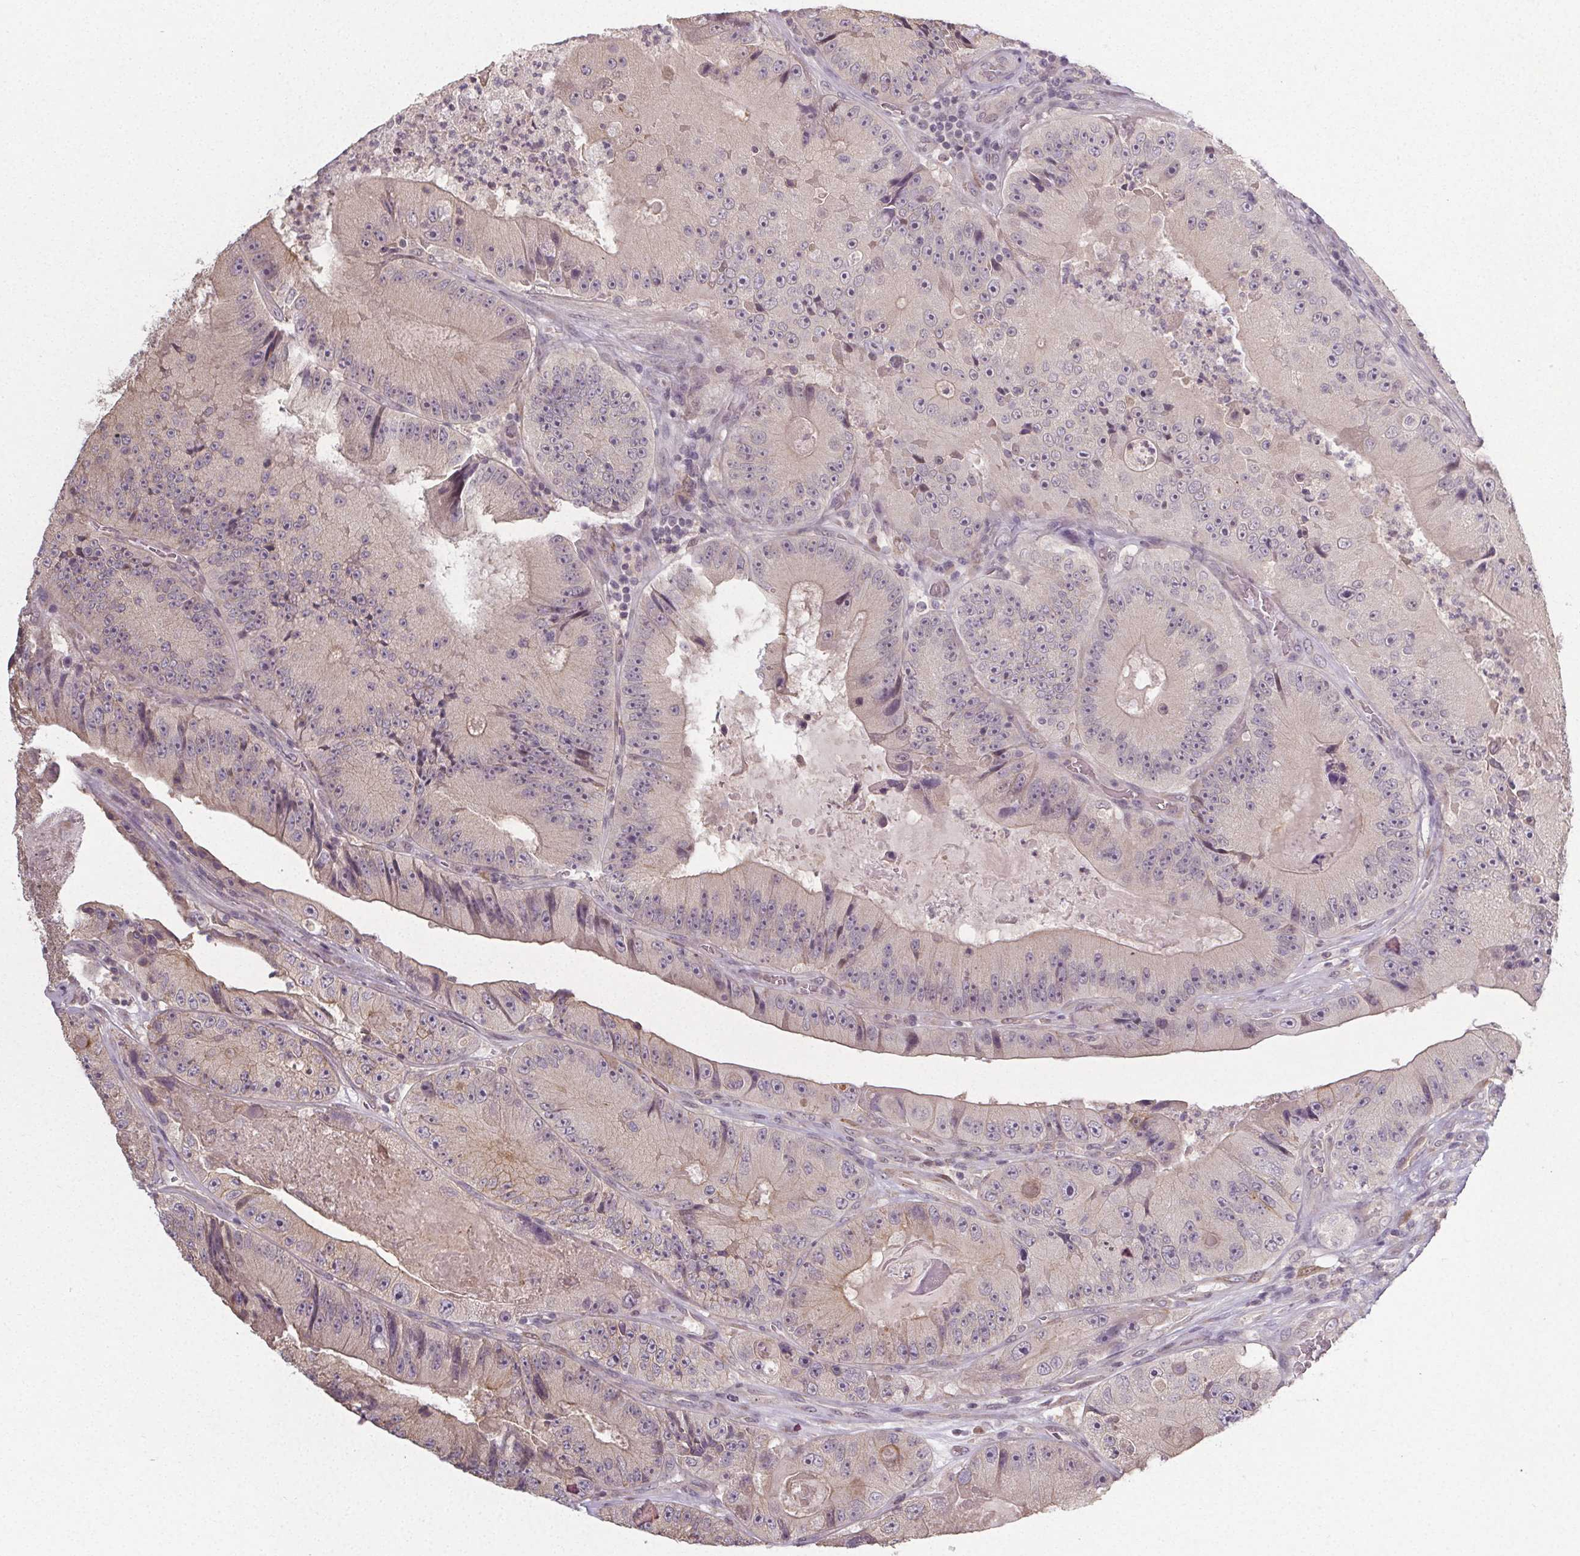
{"staining": {"intensity": "weak", "quantity": "<25%", "location": "cytoplasmic/membranous"}, "tissue": "colorectal cancer", "cell_type": "Tumor cells", "image_type": "cancer", "snomed": [{"axis": "morphology", "description": "Adenocarcinoma, NOS"}, {"axis": "topography", "description": "Colon"}], "caption": "DAB (3,3'-diaminobenzidine) immunohistochemical staining of adenocarcinoma (colorectal) shows no significant positivity in tumor cells.", "gene": "SLC26A2", "patient": {"sex": "female", "age": 86}}